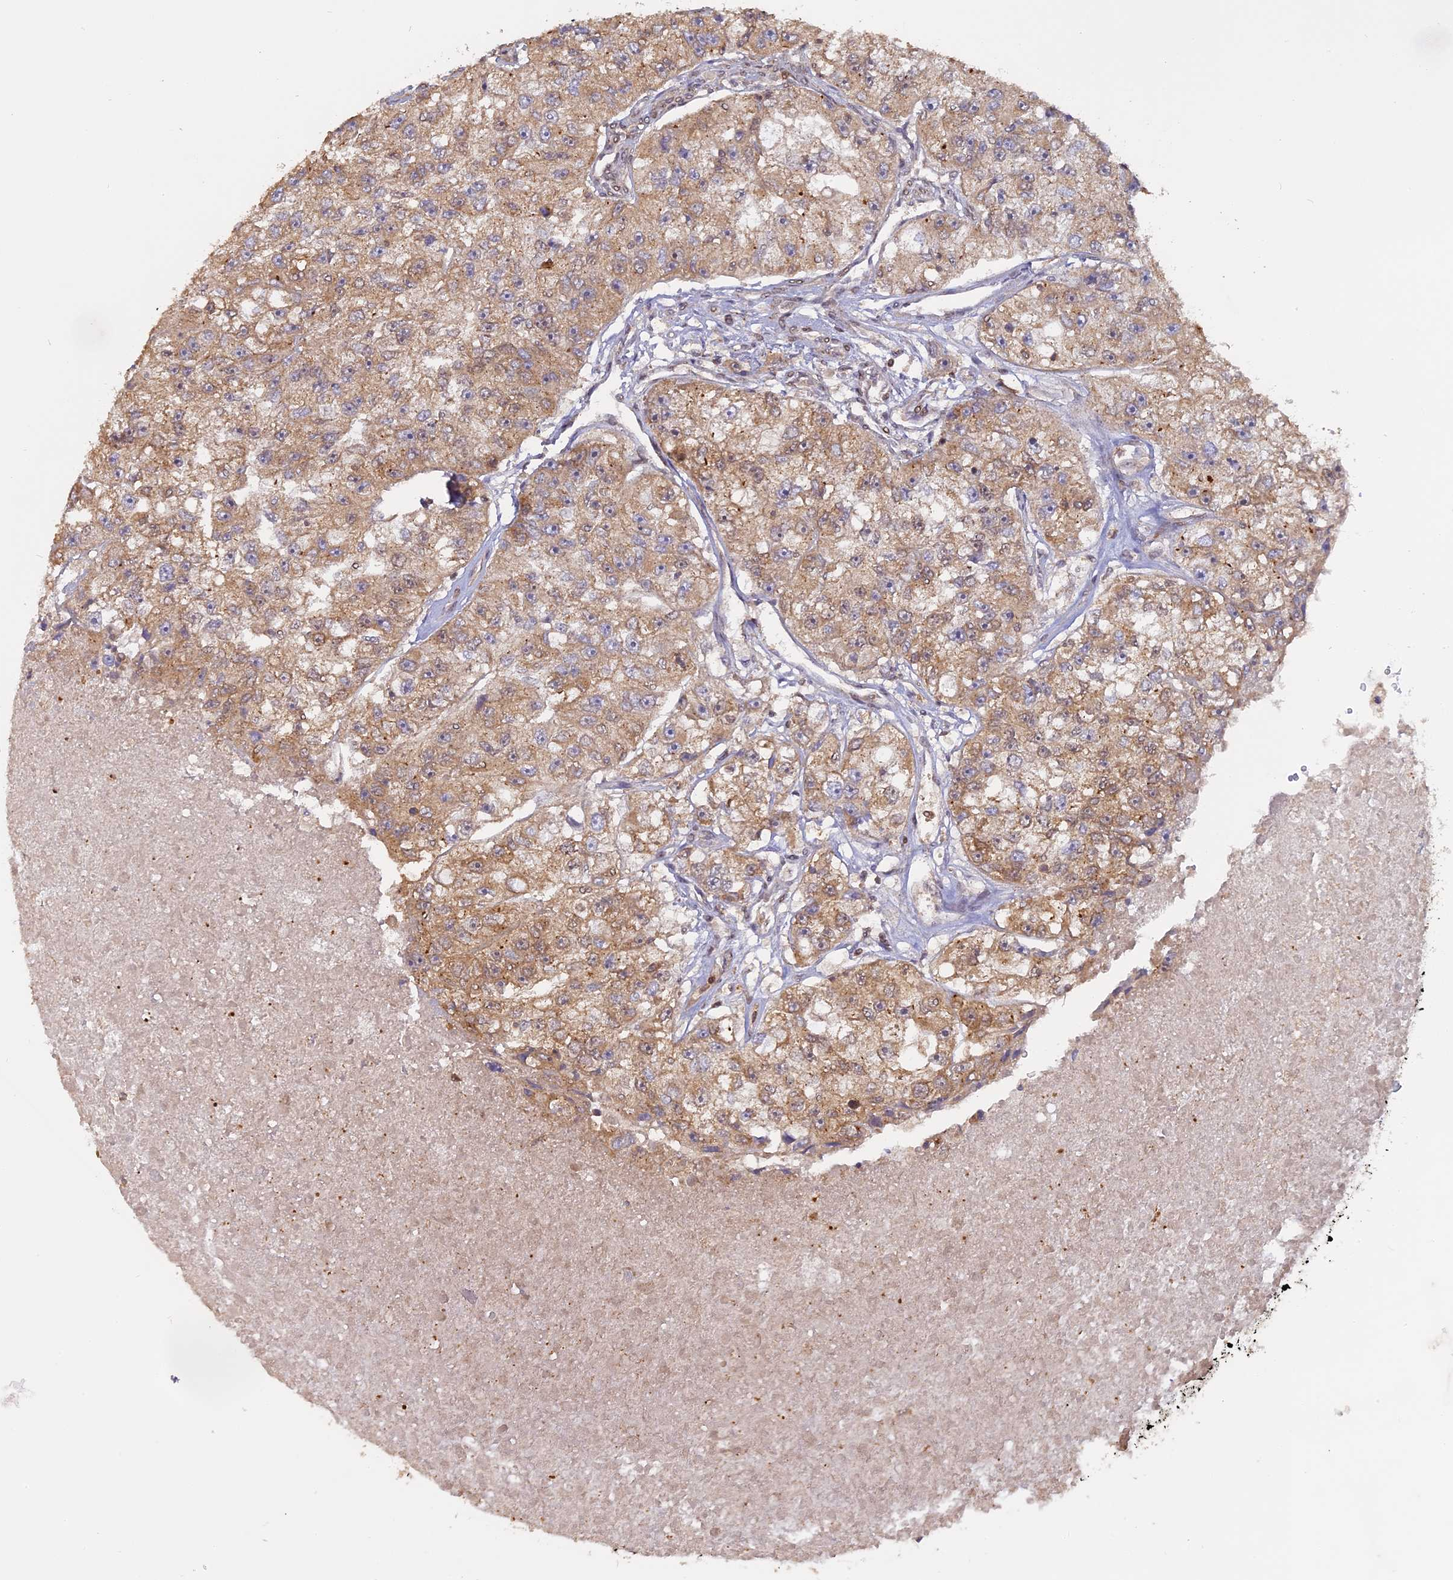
{"staining": {"intensity": "moderate", "quantity": ">75%", "location": "cytoplasmic/membranous"}, "tissue": "renal cancer", "cell_type": "Tumor cells", "image_type": "cancer", "snomed": [{"axis": "morphology", "description": "Adenocarcinoma, NOS"}, {"axis": "topography", "description": "Kidney"}], "caption": "Moderate cytoplasmic/membranous protein staining is identified in approximately >75% of tumor cells in adenocarcinoma (renal).", "gene": "PKIG", "patient": {"sex": "male", "age": 63}}